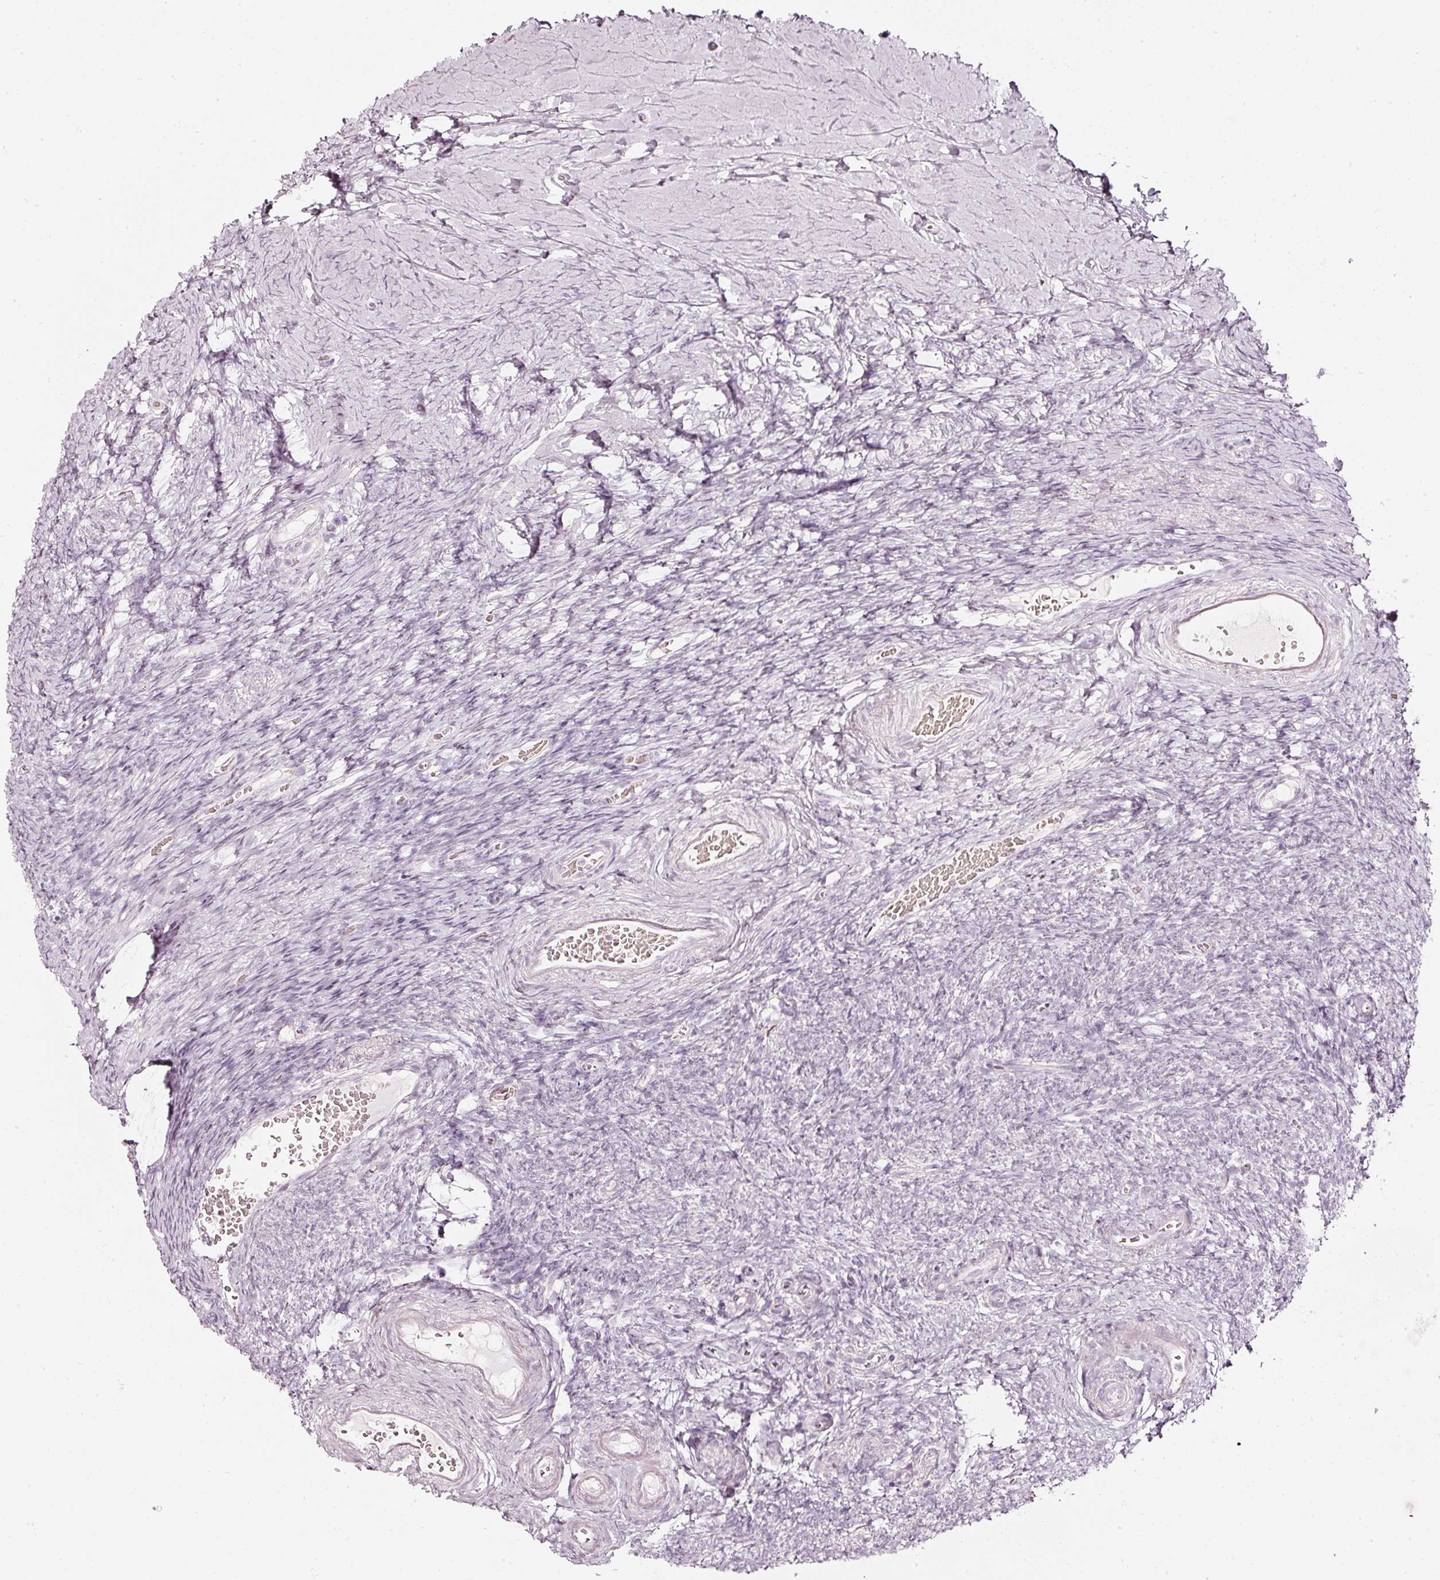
{"staining": {"intensity": "negative", "quantity": "none", "location": "none"}, "tissue": "ovary", "cell_type": "Follicle cells", "image_type": "normal", "snomed": [{"axis": "morphology", "description": "Normal tissue, NOS"}, {"axis": "topography", "description": "Ovary"}], "caption": "This is an immunohistochemistry (IHC) image of benign ovary. There is no expression in follicle cells.", "gene": "SDF4", "patient": {"sex": "female", "age": 39}}